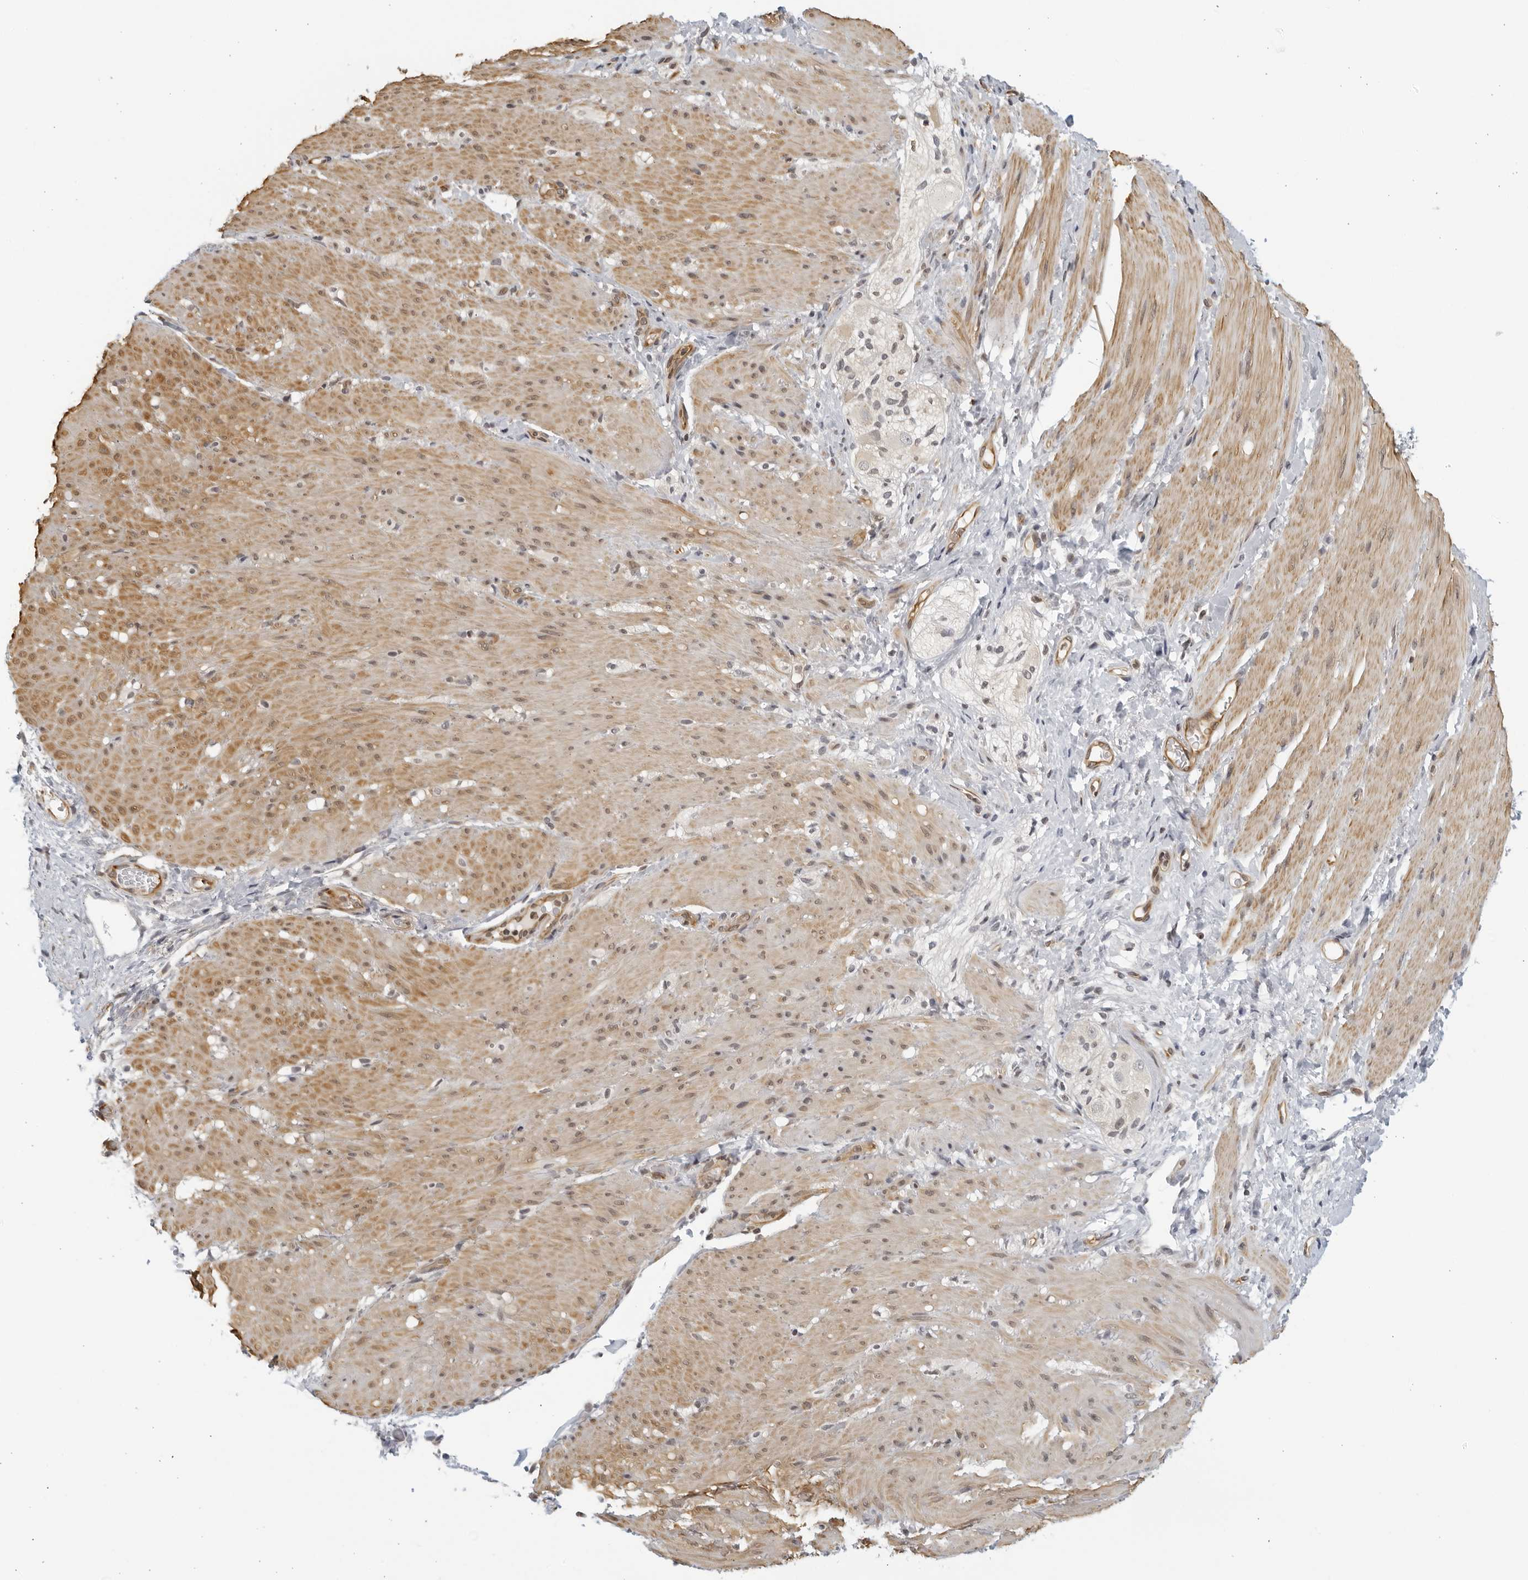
{"staining": {"intensity": "moderate", "quantity": "25%-75%", "location": "cytoplasmic/membranous"}, "tissue": "smooth muscle", "cell_type": "Smooth muscle cells", "image_type": "normal", "snomed": [{"axis": "morphology", "description": "Normal tissue, NOS"}, {"axis": "topography", "description": "Smooth muscle"}, {"axis": "topography", "description": "Small intestine"}], "caption": "DAB immunohistochemical staining of benign smooth muscle demonstrates moderate cytoplasmic/membranous protein expression in about 25%-75% of smooth muscle cells. The staining is performed using DAB (3,3'-diaminobenzidine) brown chromogen to label protein expression. The nuclei are counter-stained blue using hematoxylin.", "gene": "SERTAD4", "patient": {"sex": "female", "age": 84}}